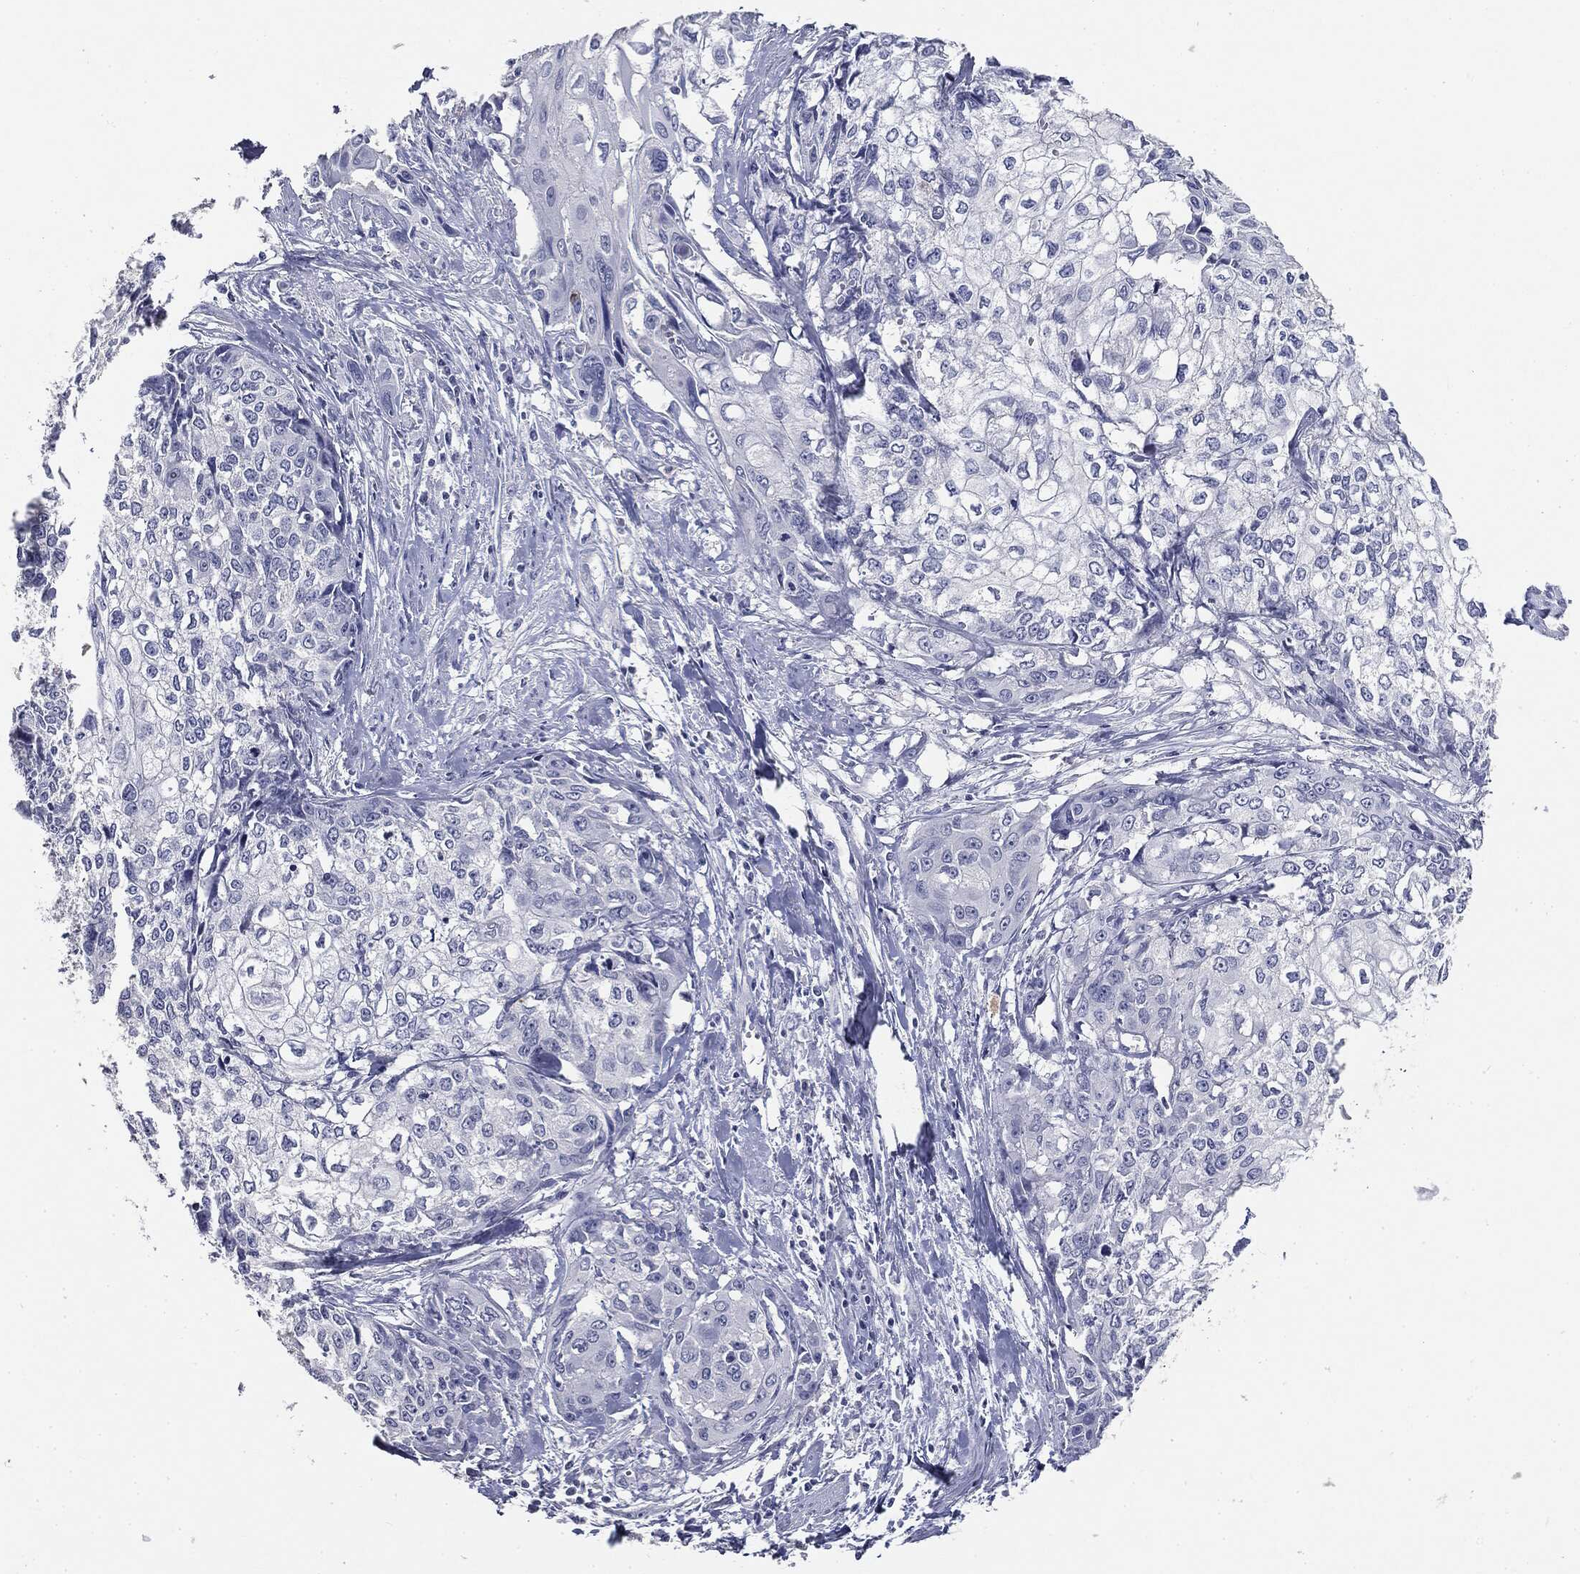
{"staining": {"intensity": "negative", "quantity": "none", "location": "none"}, "tissue": "cervical cancer", "cell_type": "Tumor cells", "image_type": "cancer", "snomed": [{"axis": "morphology", "description": "Squamous cell carcinoma, NOS"}, {"axis": "topography", "description": "Cervix"}], "caption": "High magnification brightfield microscopy of squamous cell carcinoma (cervical) stained with DAB (3,3'-diaminobenzidine) (brown) and counterstained with hematoxylin (blue): tumor cells show no significant positivity.", "gene": "CGB1", "patient": {"sex": "female", "age": 58}}